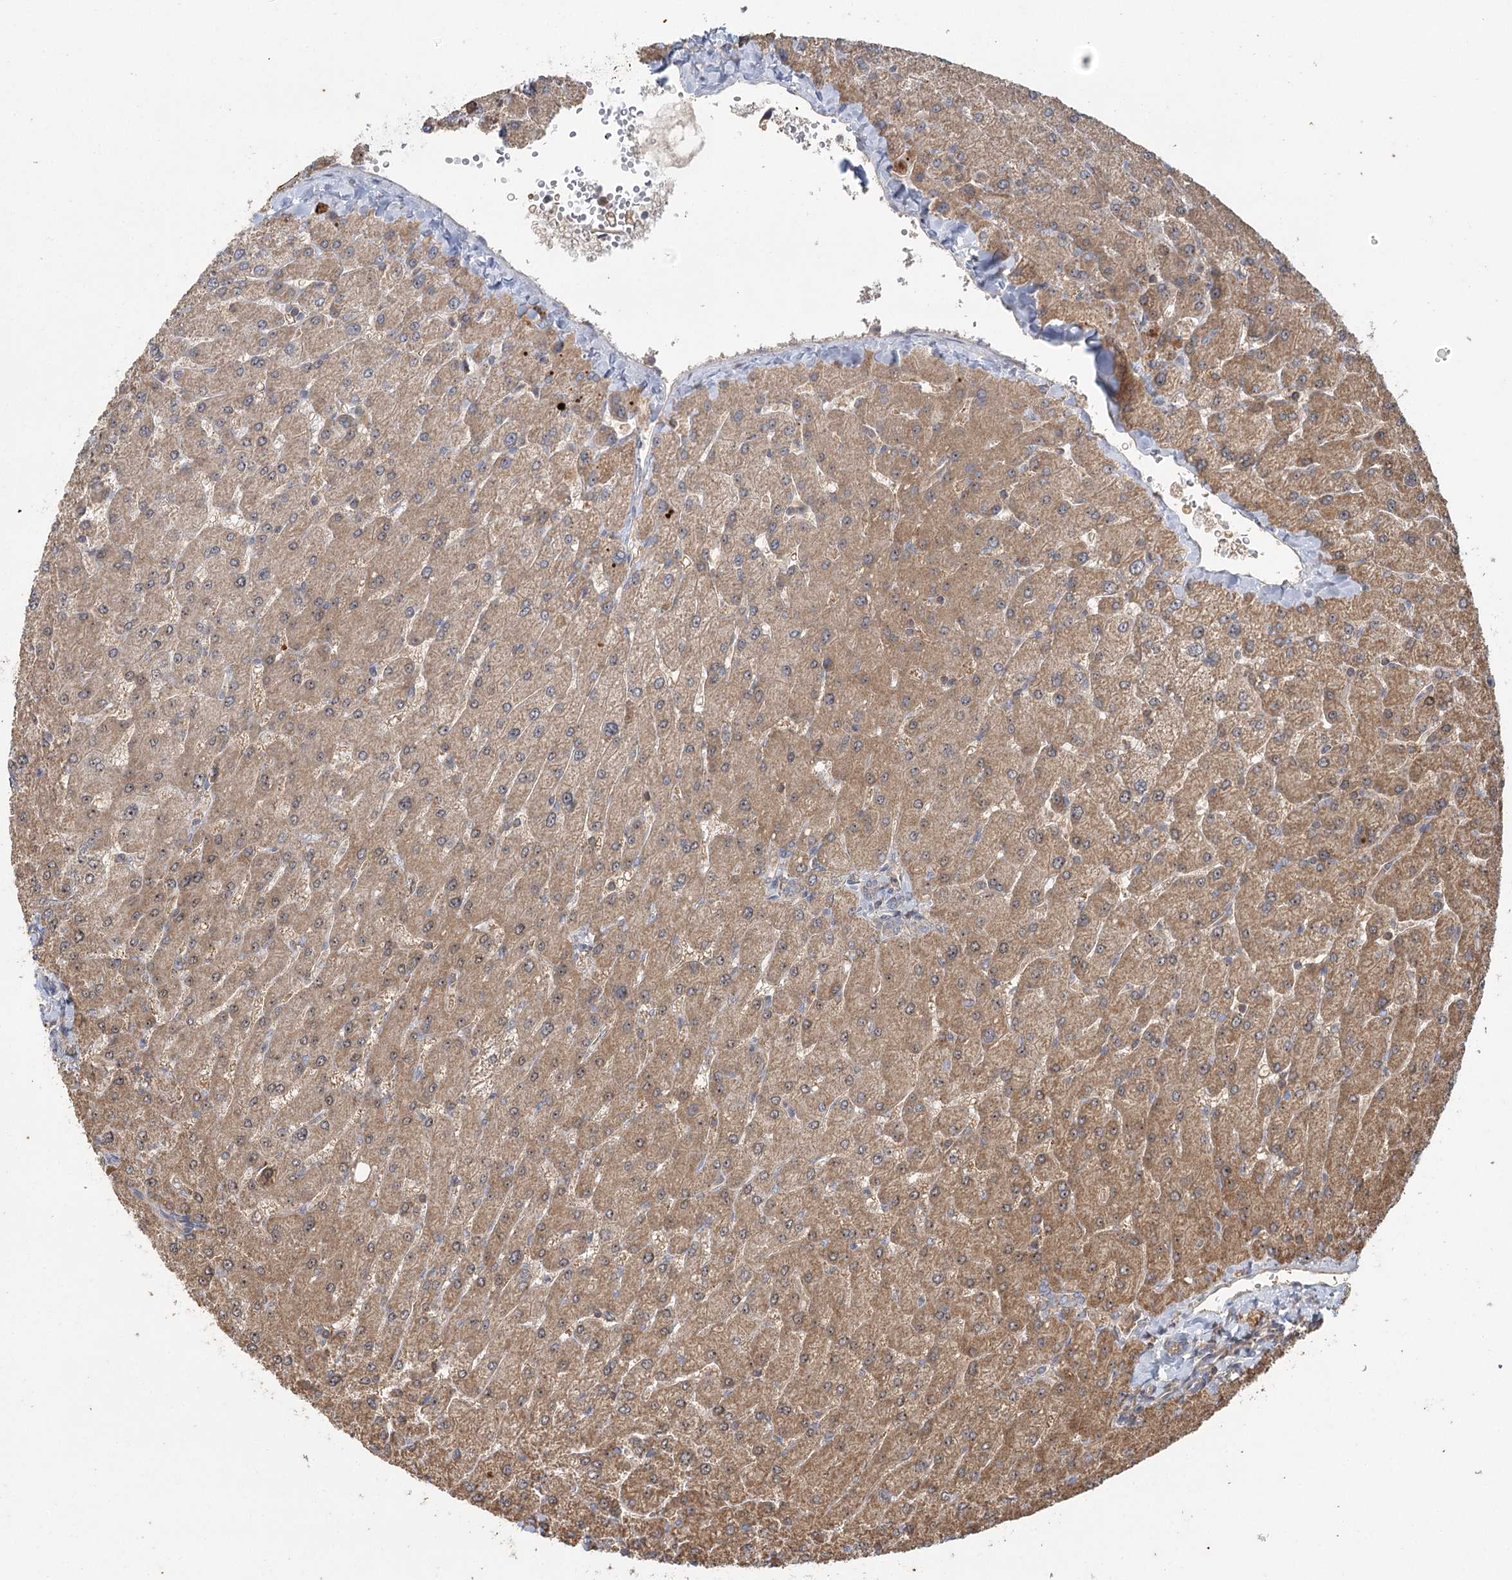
{"staining": {"intensity": "negative", "quantity": "none", "location": "none"}, "tissue": "liver", "cell_type": "Cholangiocytes", "image_type": "normal", "snomed": [{"axis": "morphology", "description": "Normal tissue, NOS"}, {"axis": "topography", "description": "Liver"}], "caption": "A high-resolution image shows immunohistochemistry (IHC) staining of unremarkable liver, which shows no significant expression in cholangiocytes.", "gene": "ENSG00000273217", "patient": {"sex": "male", "age": 55}}